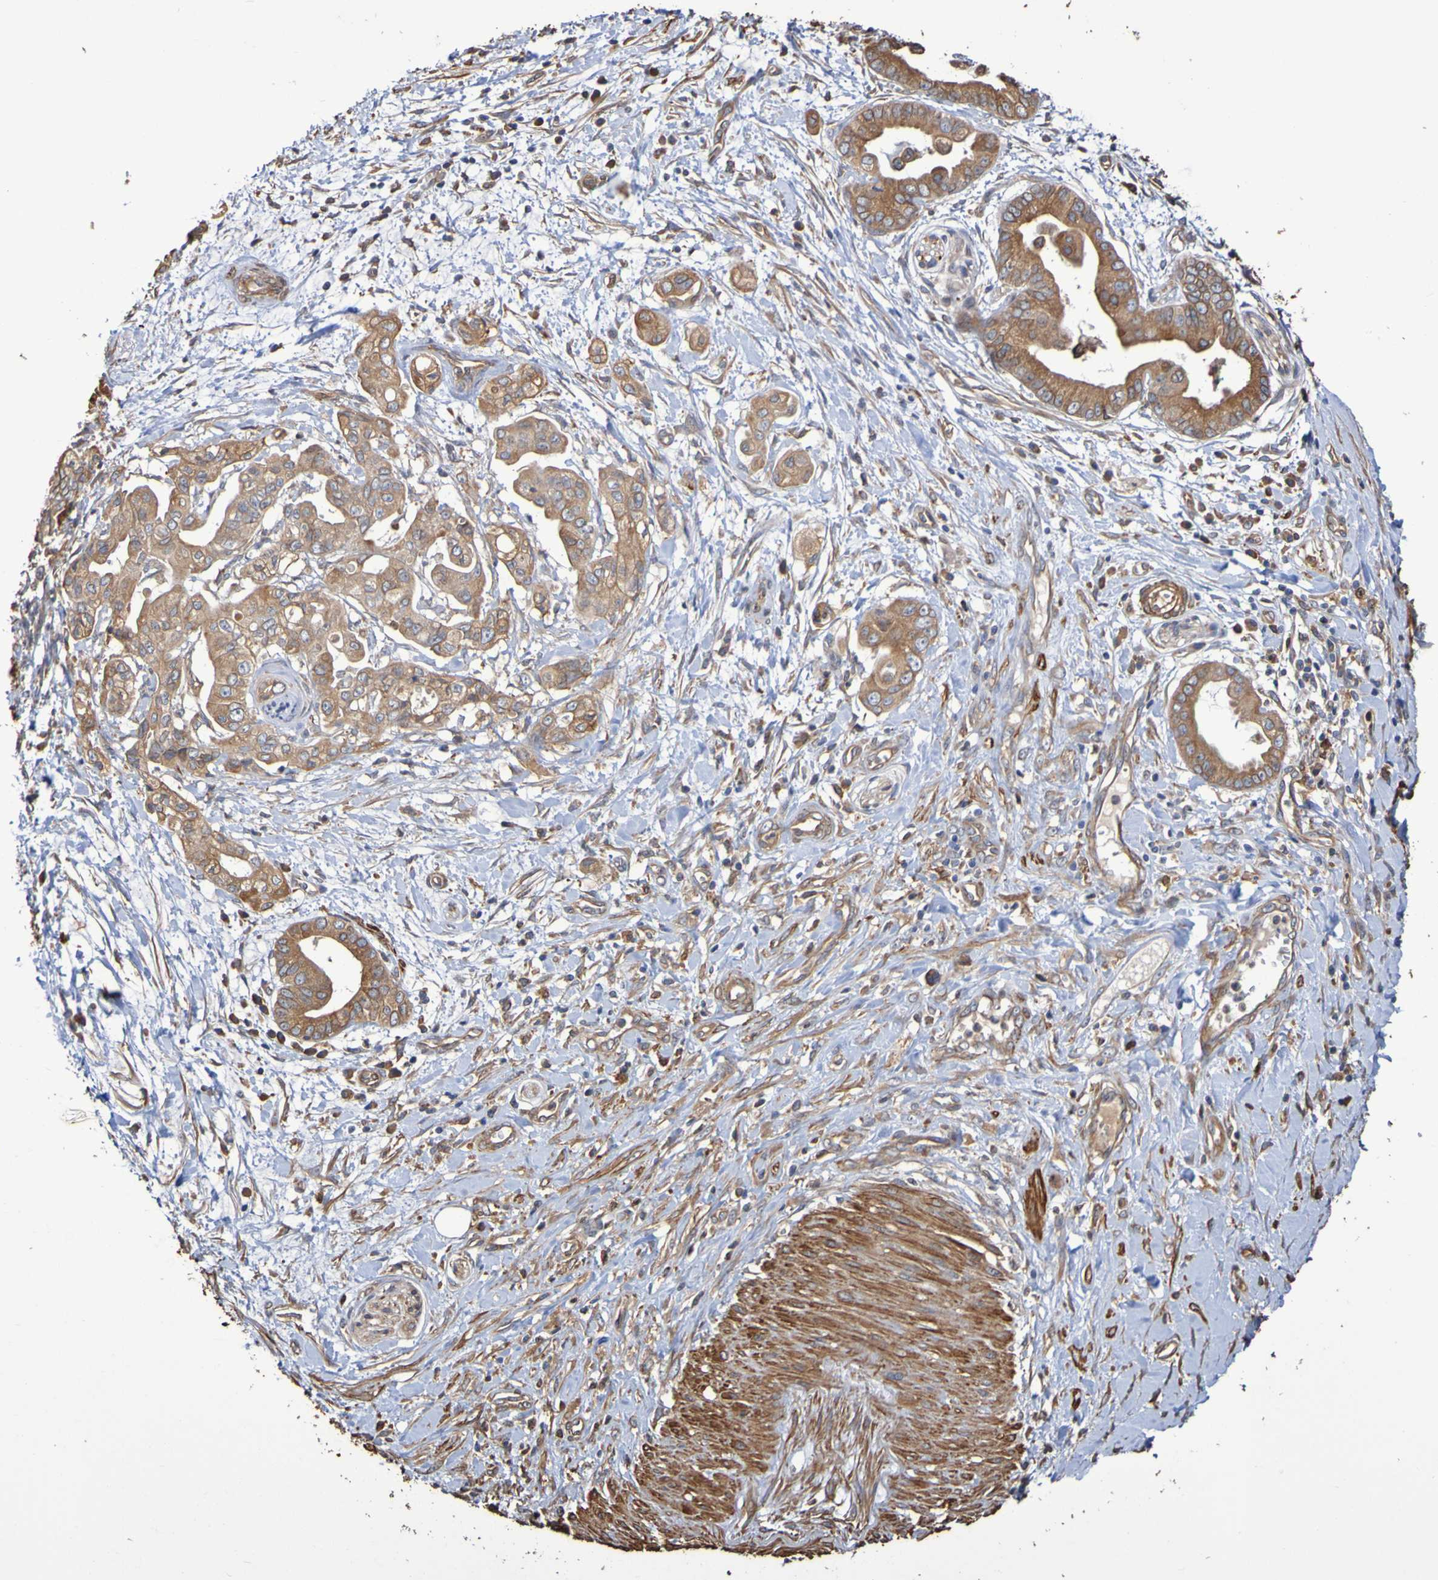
{"staining": {"intensity": "moderate", "quantity": ">75%", "location": "cytoplasmic/membranous"}, "tissue": "pancreatic cancer", "cell_type": "Tumor cells", "image_type": "cancer", "snomed": [{"axis": "morphology", "description": "Adenocarcinoma, NOS"}, {"axis": "topography", "description": "Pancreas"}], "caption": "Pancreatic cancer was stained to show a protein in brown. There is medium levels of moderate cytoplasmic/membranous staining in about >75% of tumor cells.", "gene": "RAB11A", "patient": {"sex": "female", "age": 75}}